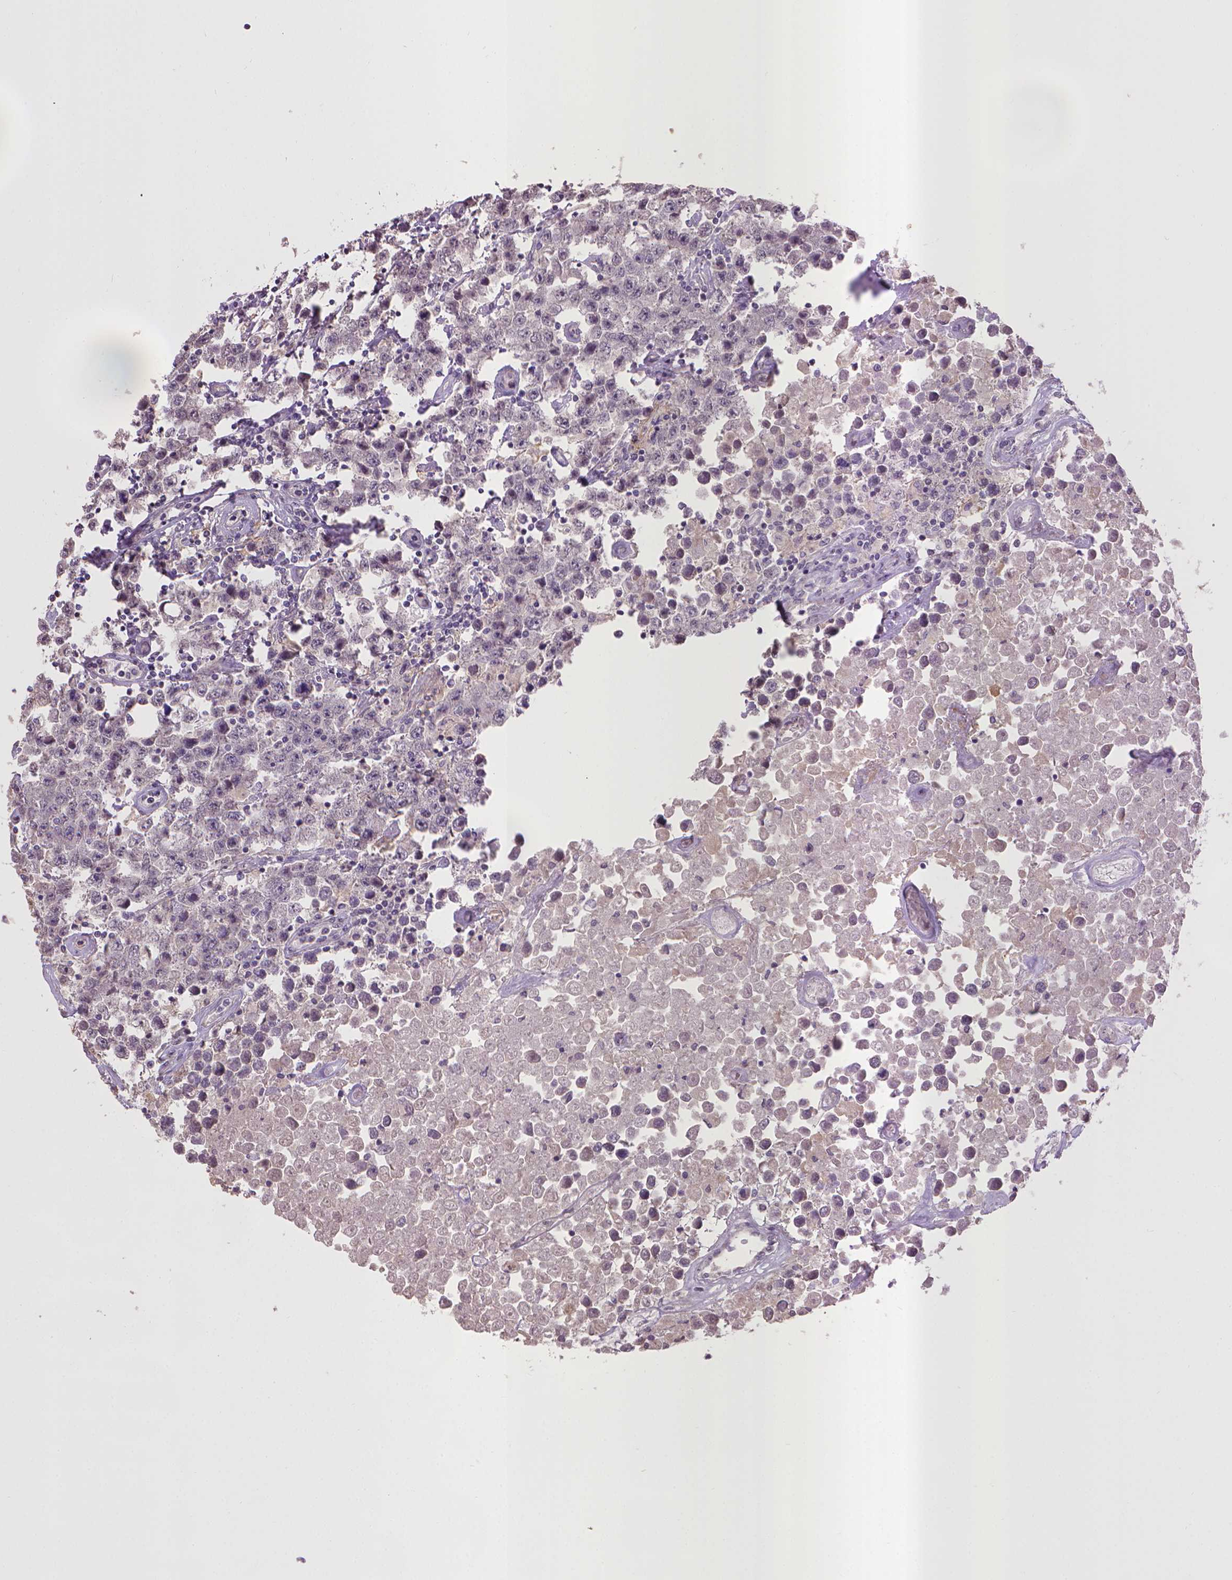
{"staining": {"intensity": "negative", "quantity": "none", "location": "none"}, "tissue": "testis cancer", "cell_type": "Tumor cells", "image_type": "cancer", "snomed": [{"axis": "morphology", "description": "Seminoma, NOS"}, {"axis": "topography", "description": "Testis"}], "caption": "Immunohistochemistry of testis cancer (seminoma) demonstrates no positivity in tumor cells.", "gene": "CPM", "patient": {"sex": "male", "age": 52}}